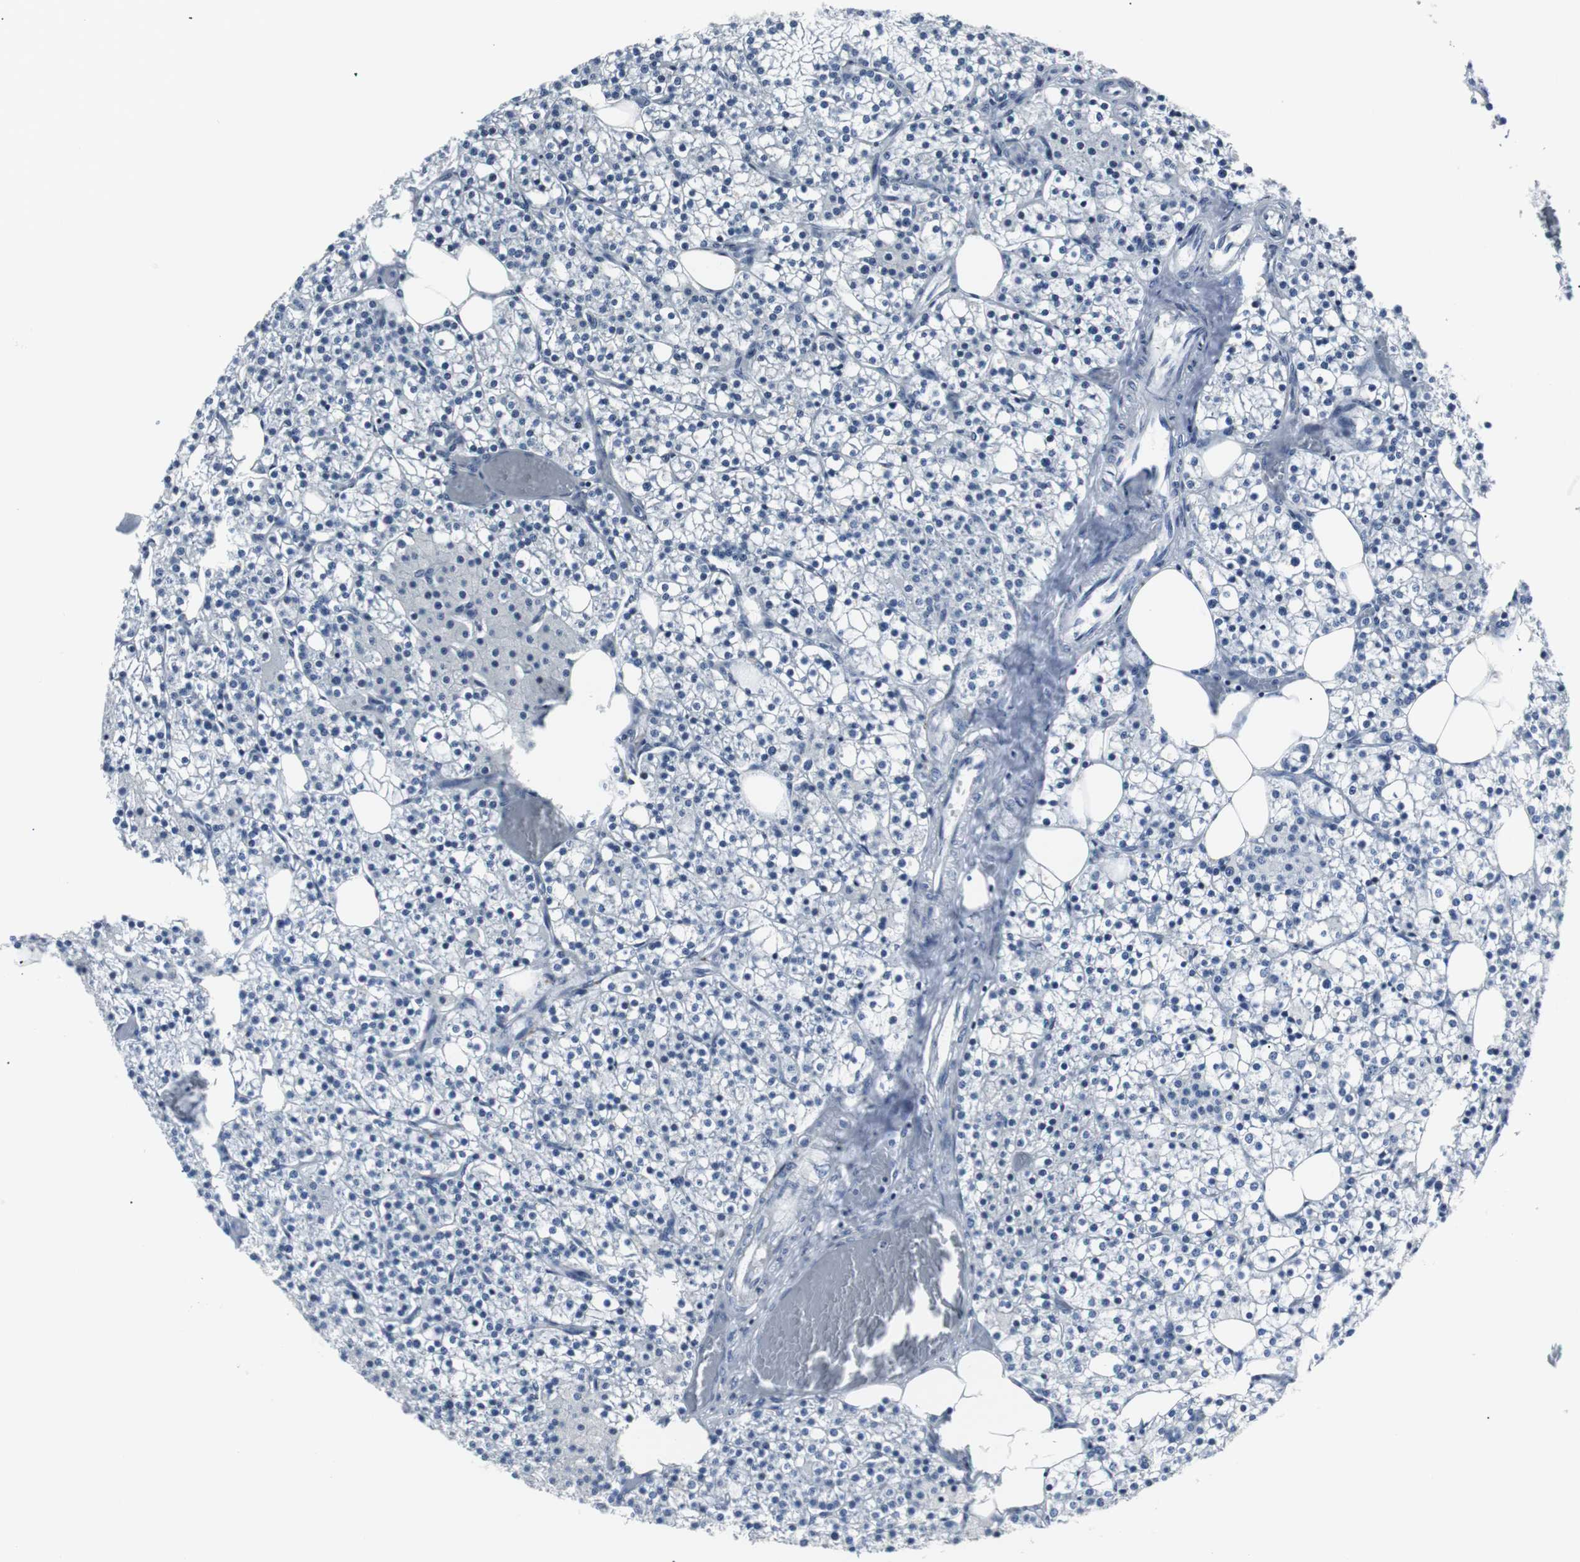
{"staining": {"intensity": "negative", "quantity": "none", "location": "none"}, "tissue": "parathyroid gland", "cell_type": "Glandular cells", "image_type": "normal", "snomed": [{"axis": "morphology", "description": "Normal tissue, NOS"}, {"axis": "topography", "description": "Parathyroid gland"}], "caption": "High power microscopy histopathology image of an IHC image of normal parathyroid gland, revealing no significant staining in glandular cells.", "gene": "GAP43", "patient": {"sex": "female", "age": 63}}